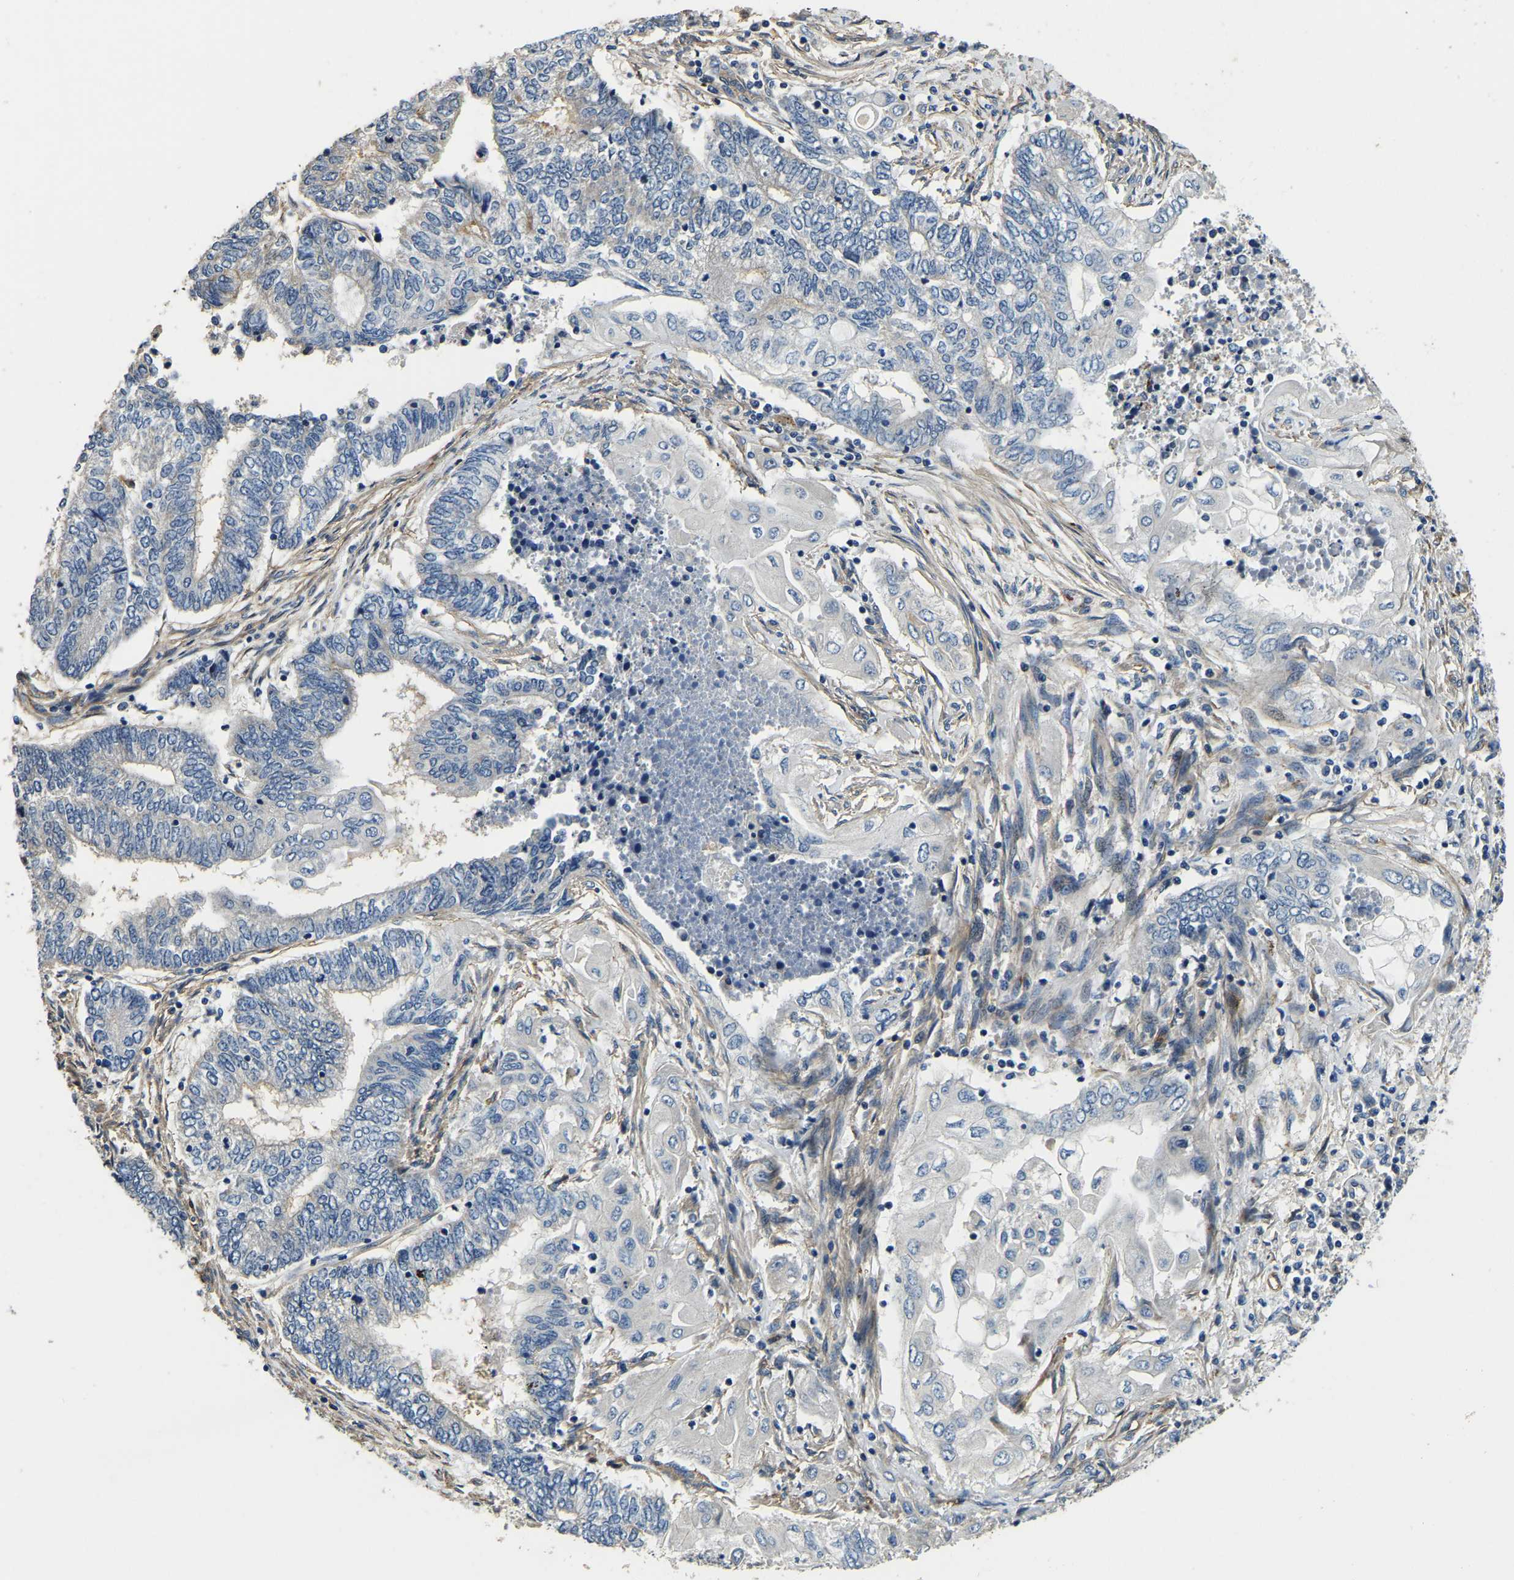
{"staining": {"intensity": "negative", "quantity": "none", "location": "none"}, "tissue": "endometrial cancer", "cell_type": "Tumor cells", "image_type": "cancer", "snomed": [{"axis": "morphology", "description": "Adenocarcinoma, NOS"}, {"axis": "topography", "description": "Uterus"}, {"axis": "topography", "description": "Endometrium"}], "caption": "A micrograph of adenocarcinoma (endometrial) stained for a protein demonstrates no brown staining in tumor cells.", "gene": "RNF39", "patient": {"sex": "female", "age": 70}}